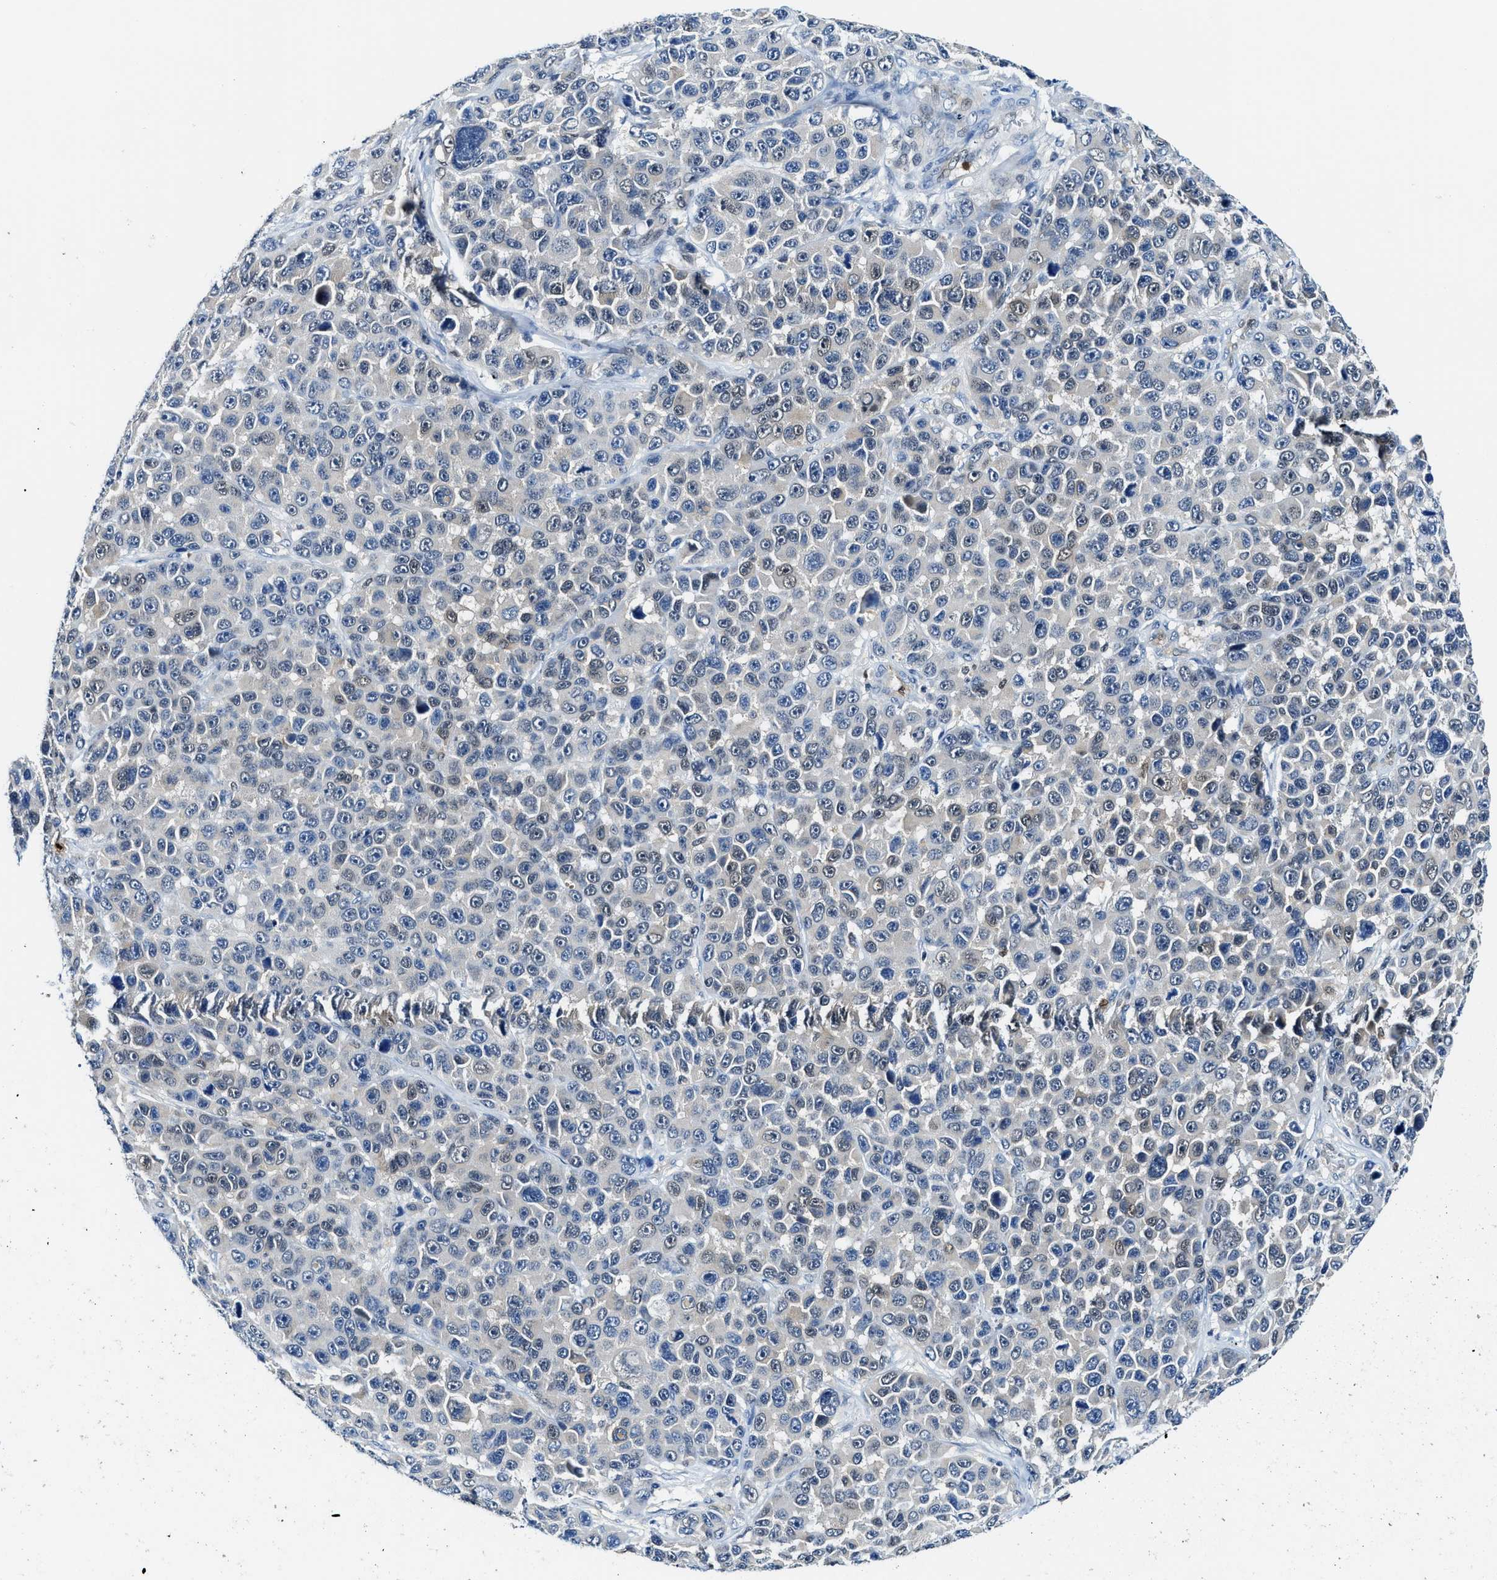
{"staining": {"intensity": "weak", "quantity": "<25%", "location": "nuclear"}, "tissue": "melanoma", "cell_type": "Tumor cells", "image_type": "cancer", "snomed": [{"axis": "morphology", "description": "Malignant melanoma, NOS"}, {"axis": "topography", "description": "Skin"}], "caption": "Malignant melanoma stained for a protein using immunohistochemistry (IHC) reveals no expression tumor cells.", "gene": "LTA4H", "patient": {"sex": "male", "age": 53}}